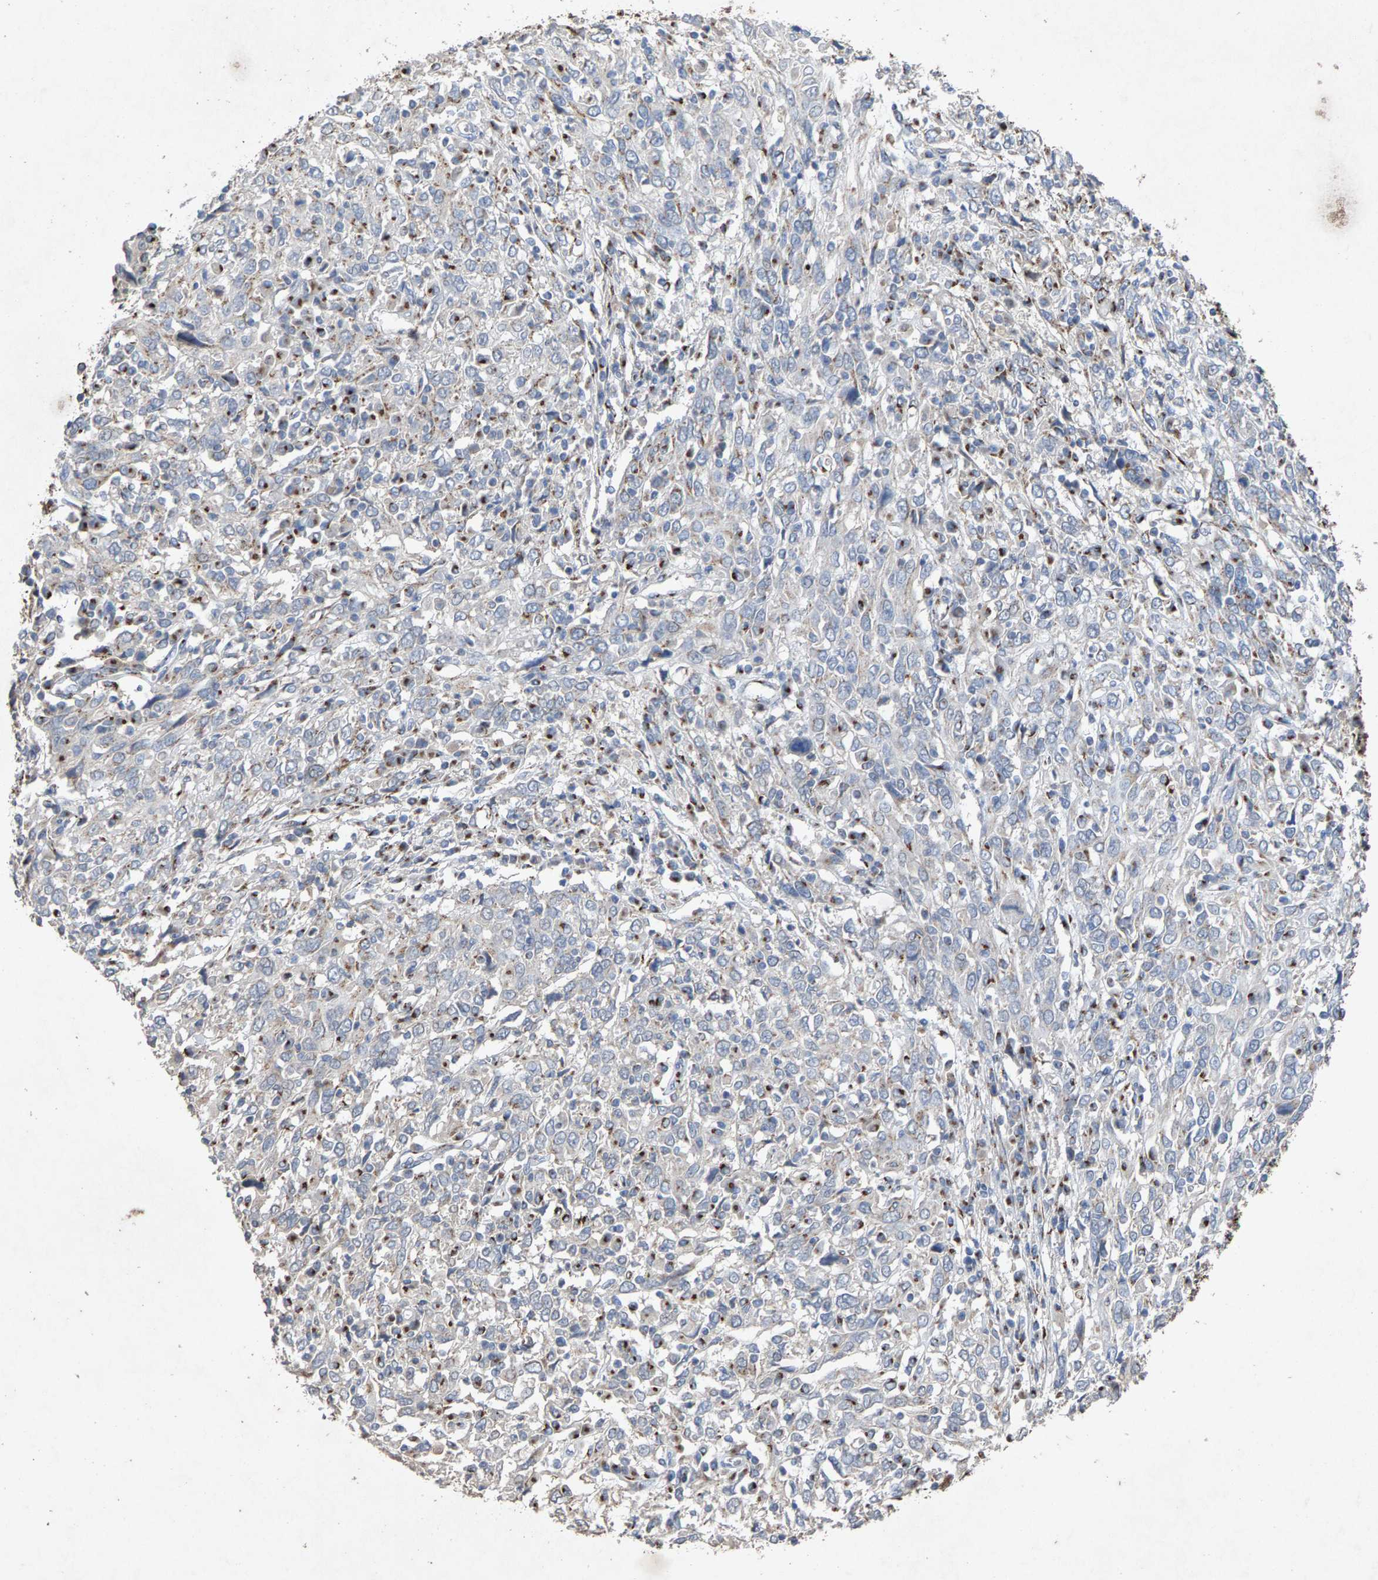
{"staining": {"intensity": "strong", "quantity": "25%-75%", "location": "cytoplasmic/membranous"}, "tissue": "cervical cancer", "cell_type": "Tumor cells", "image_type": "cancer", "snomed": [{"axis": "morphology", "description": "Squamous cell carcinoma, NOS"}, {"axis": "topography", "description": "Cervix"}], "caption": "Immunohistochemistry (DAB (3,3'-diaminobenzidine)) staining of cervical cancer displays strong cytoplasmic/membranous protein positivity in about 25%-75% of tumor cells.", "gene": "MAN2A1", "patient": {"sex": "female", "age": 46}}